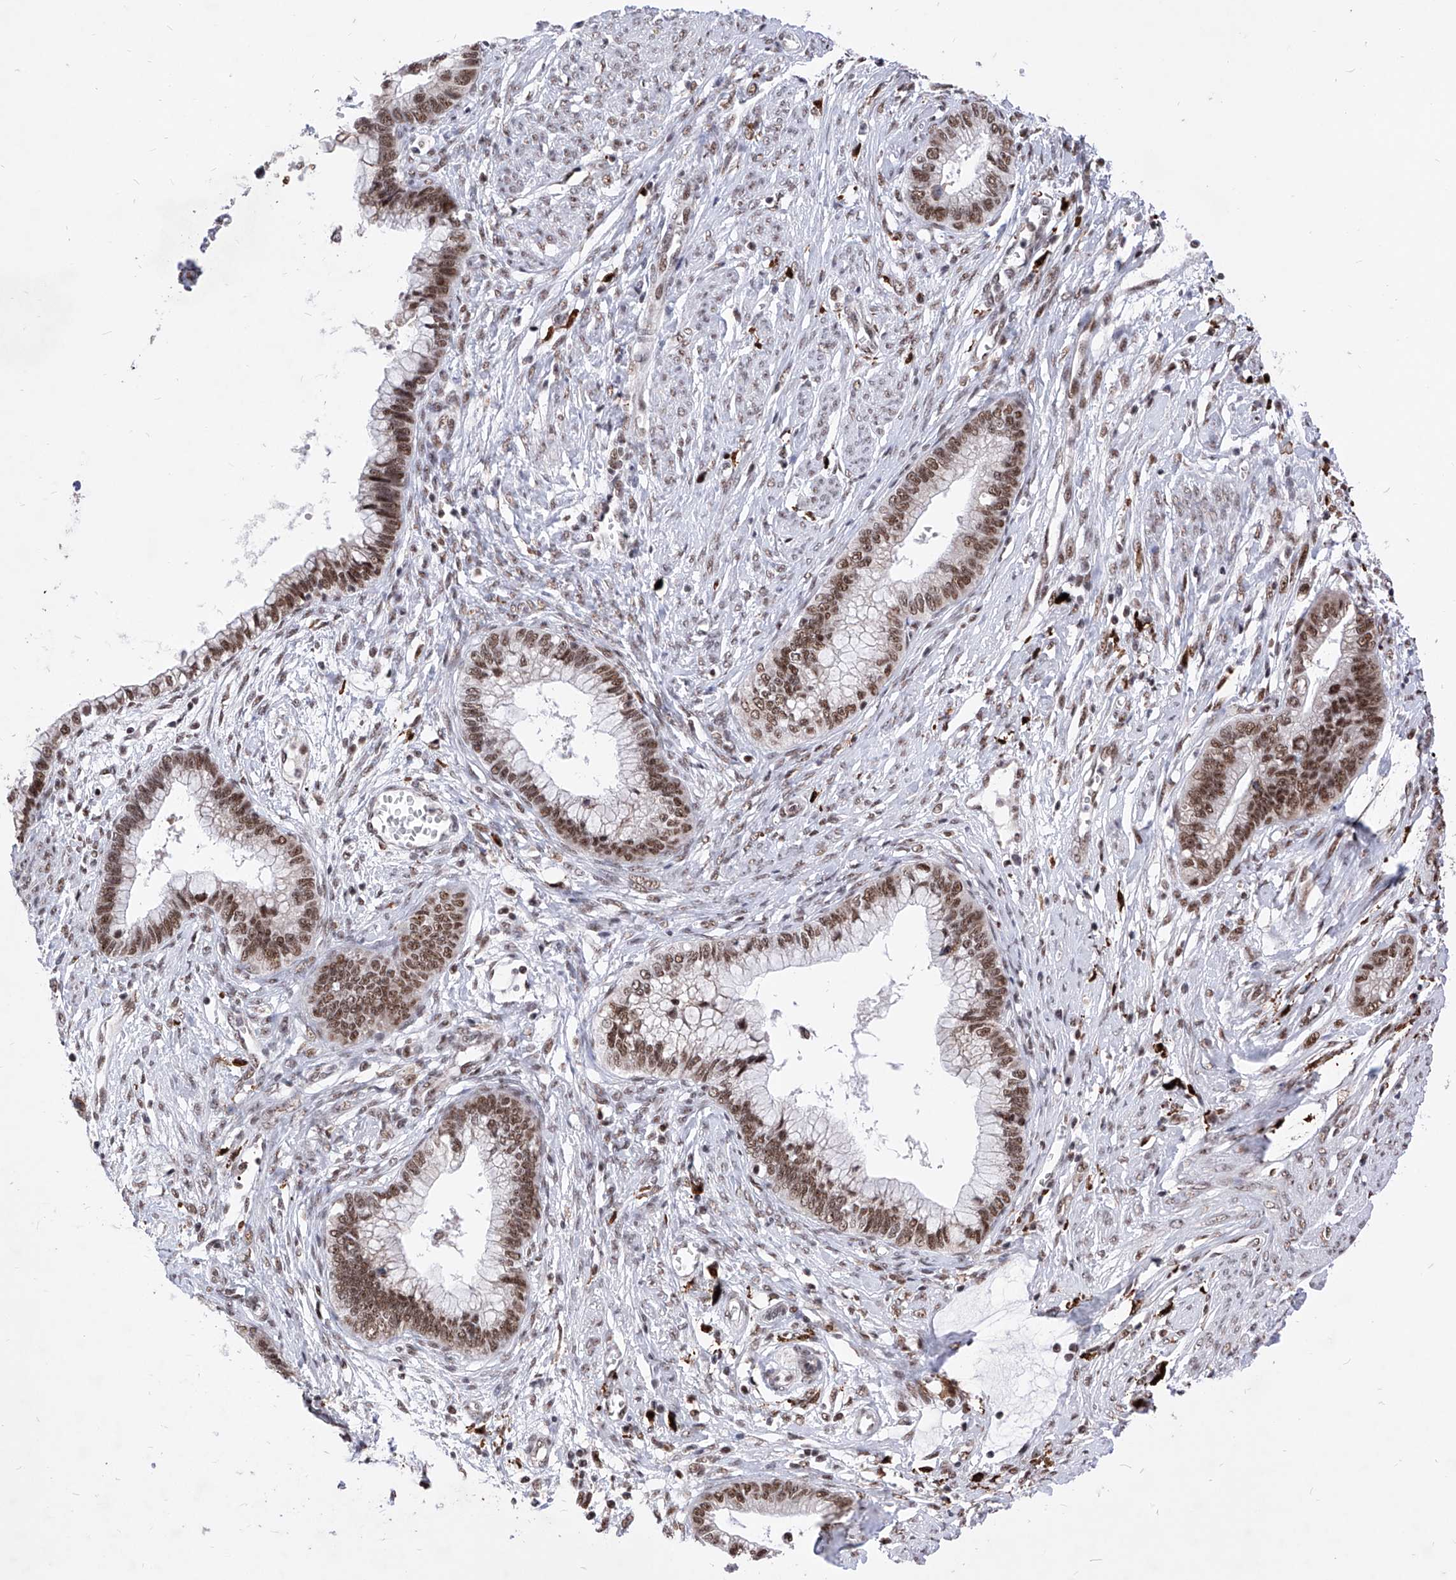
{"staining": {"intensity": "moderate", "quantity": ">75%", "location": "nuclear"}, "tissue": "cervical cancer", "cell_type": "Tumor cells", "image_type": "cancer", "snomed": [{"axis": "morphology", "description": "Adenocarcinoma, NOS"}, {"axis": "topography", "description": "Cervix"}], "caption": "Immunohistochemistry photomicrograph of adenocarcinoma (cervical) stained for a protein (brown), which displays medium levels of moderate nuclear positivity in about >75% of tumor cells.", "gene": "PHF5A", "patient": {"sex": "female", "age": 44}}